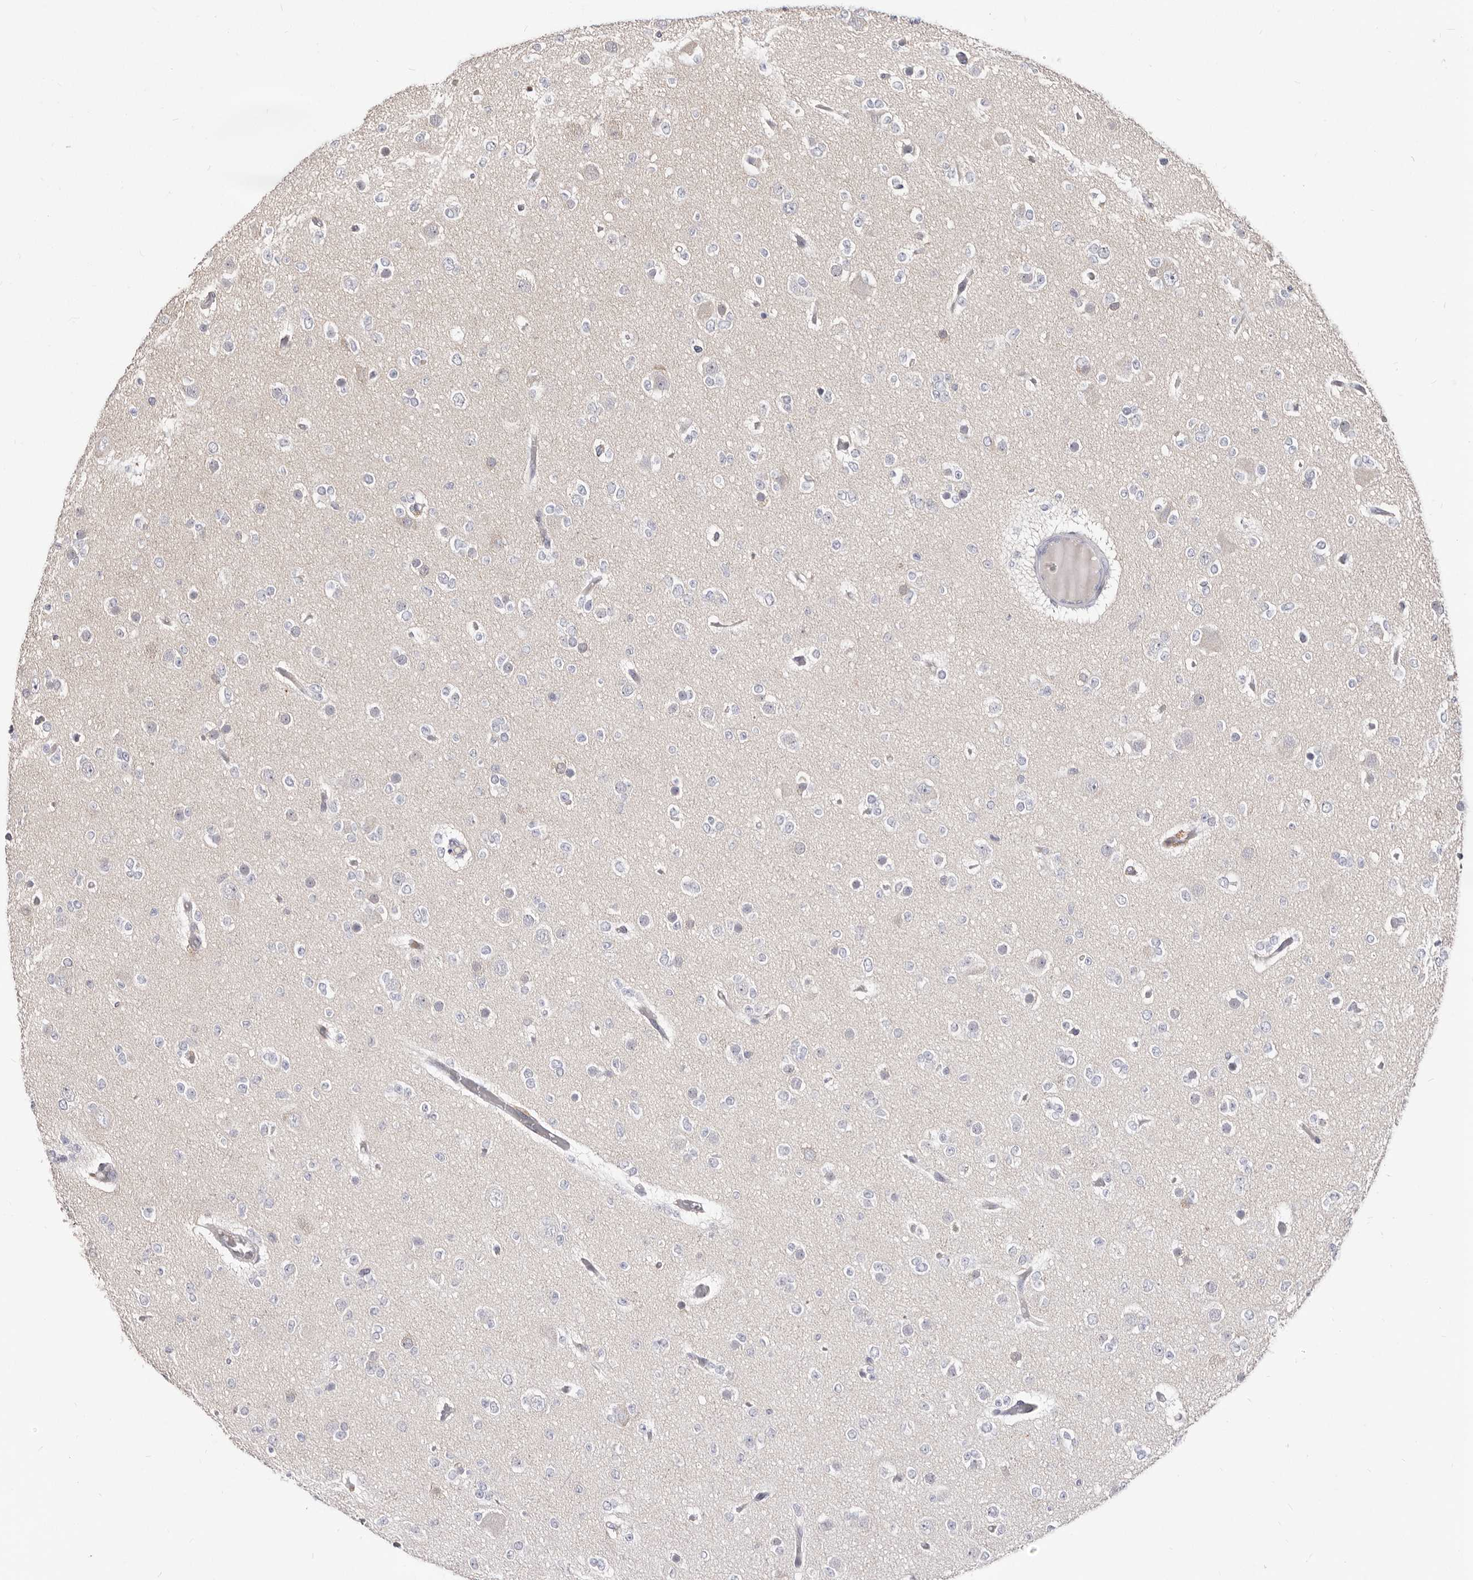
{"staining": {"intensity": "negative", "quantity": "none", "location": "none"}, "tissue": "glioma", "cell_type": "Tumor cells", "image_type": "cancer", "snomed": [{"axis": "morphology", "description": "Glioma, malignant, Low grade"}, {"axis": "topography", "description": "Brain"}], "caption": "This is a histopathology image of immunohistochemistry (IHC) staining of malignant low-grade glioma, which shows no positivity in tumor cells. The staining is performed using DAB brown chromogen with nuclei counter-stained in using hematoxylin.", "gene": "TC2N", "patient": {"sex": "female", "age": 22}}